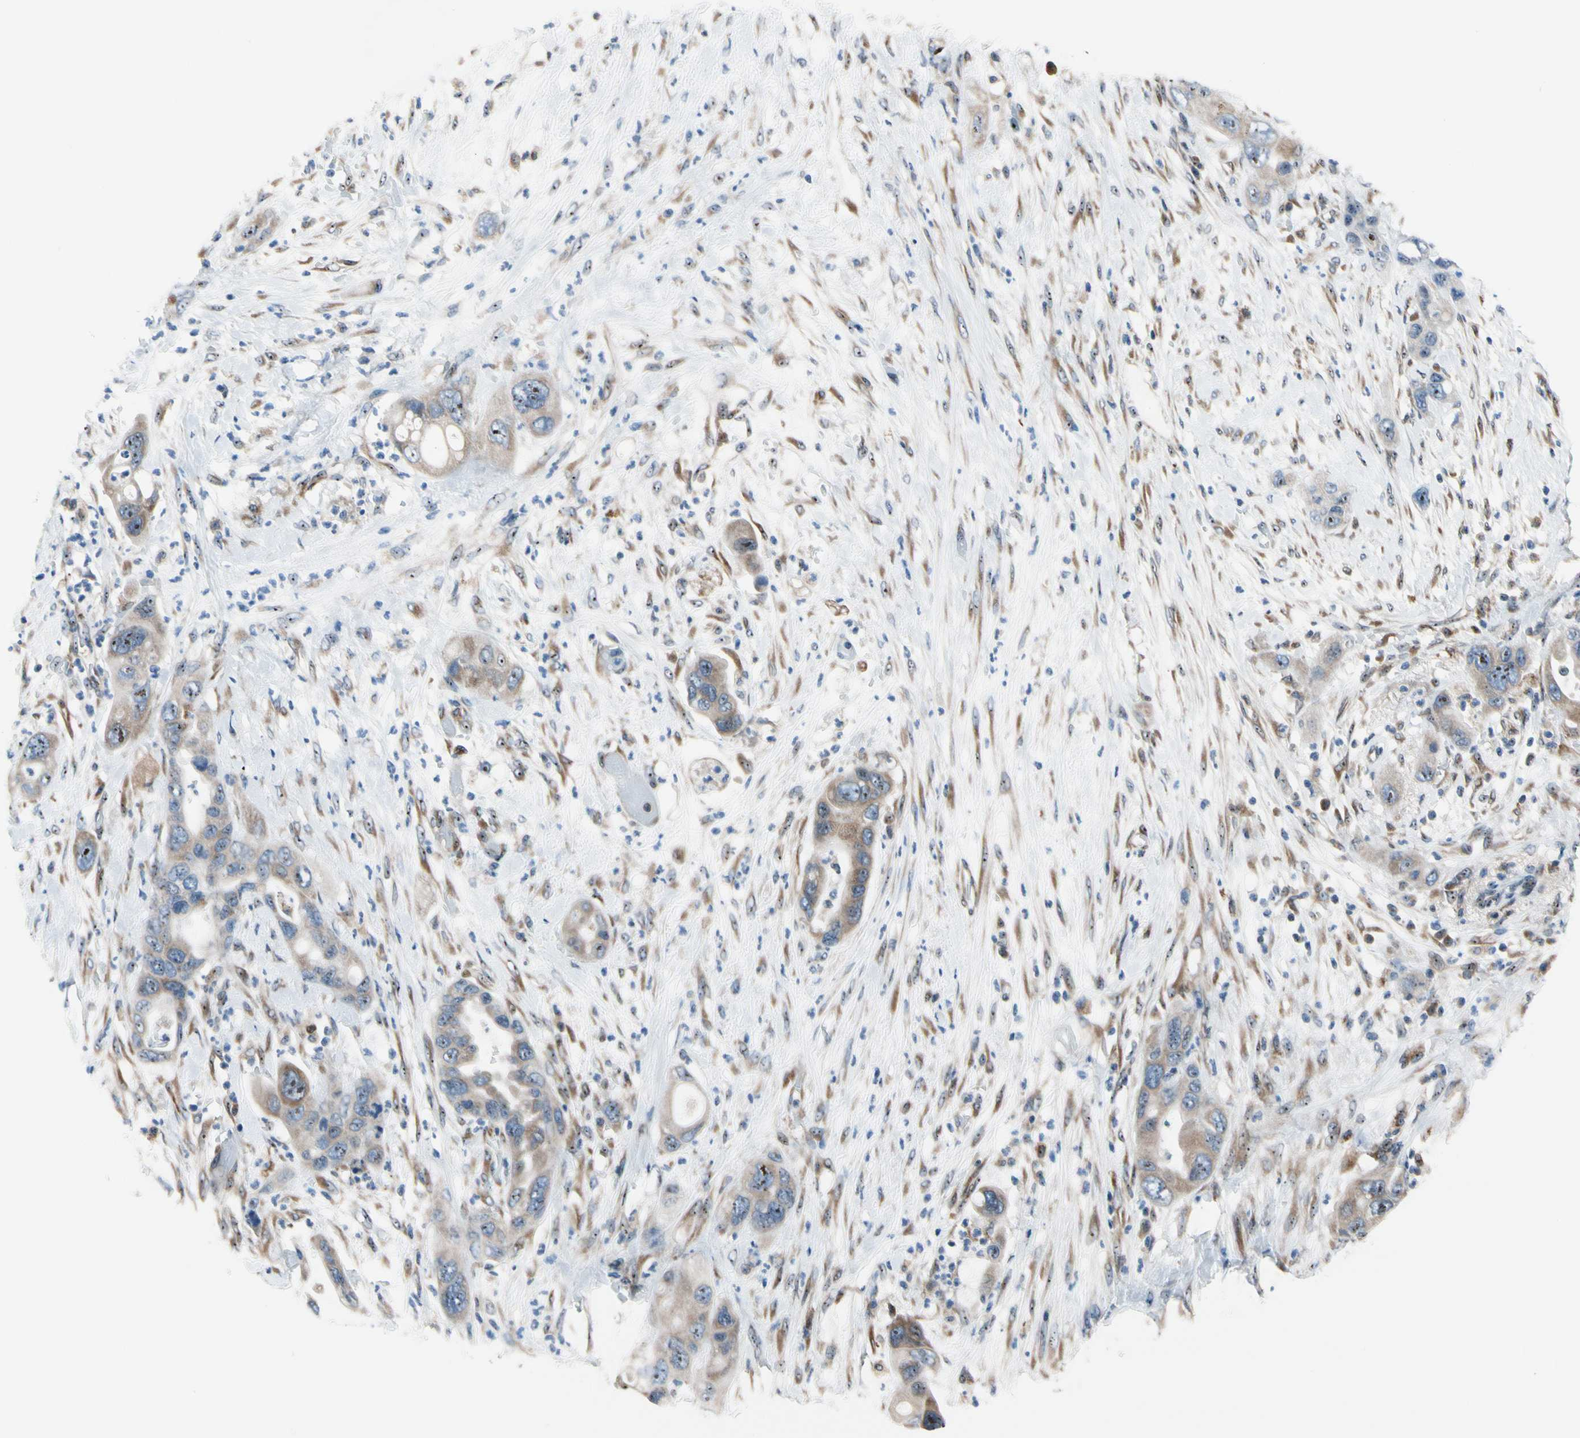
{"staining": {"intensity": "weak", "quantity": ">75%", "location": "cytoplasmic/membranous"}, "tissue": "pancreatic cancer", "cell_type": "Tumor cells", "image_type": "cancer", "snomed": [{"axis": "morphology", "description": "Adenocarcinoma, NOS"}, {"axis": "topography", "description": "Pancreas"}], "caption": "This is an image of immunohistochemistry (IHC) staining of pancreatic cancer, which shows weak positivity in the cytoplasmic/membranous of tumor cells.", "gene": "TMED7", "patient": {"sex": "female", "age": 71}}